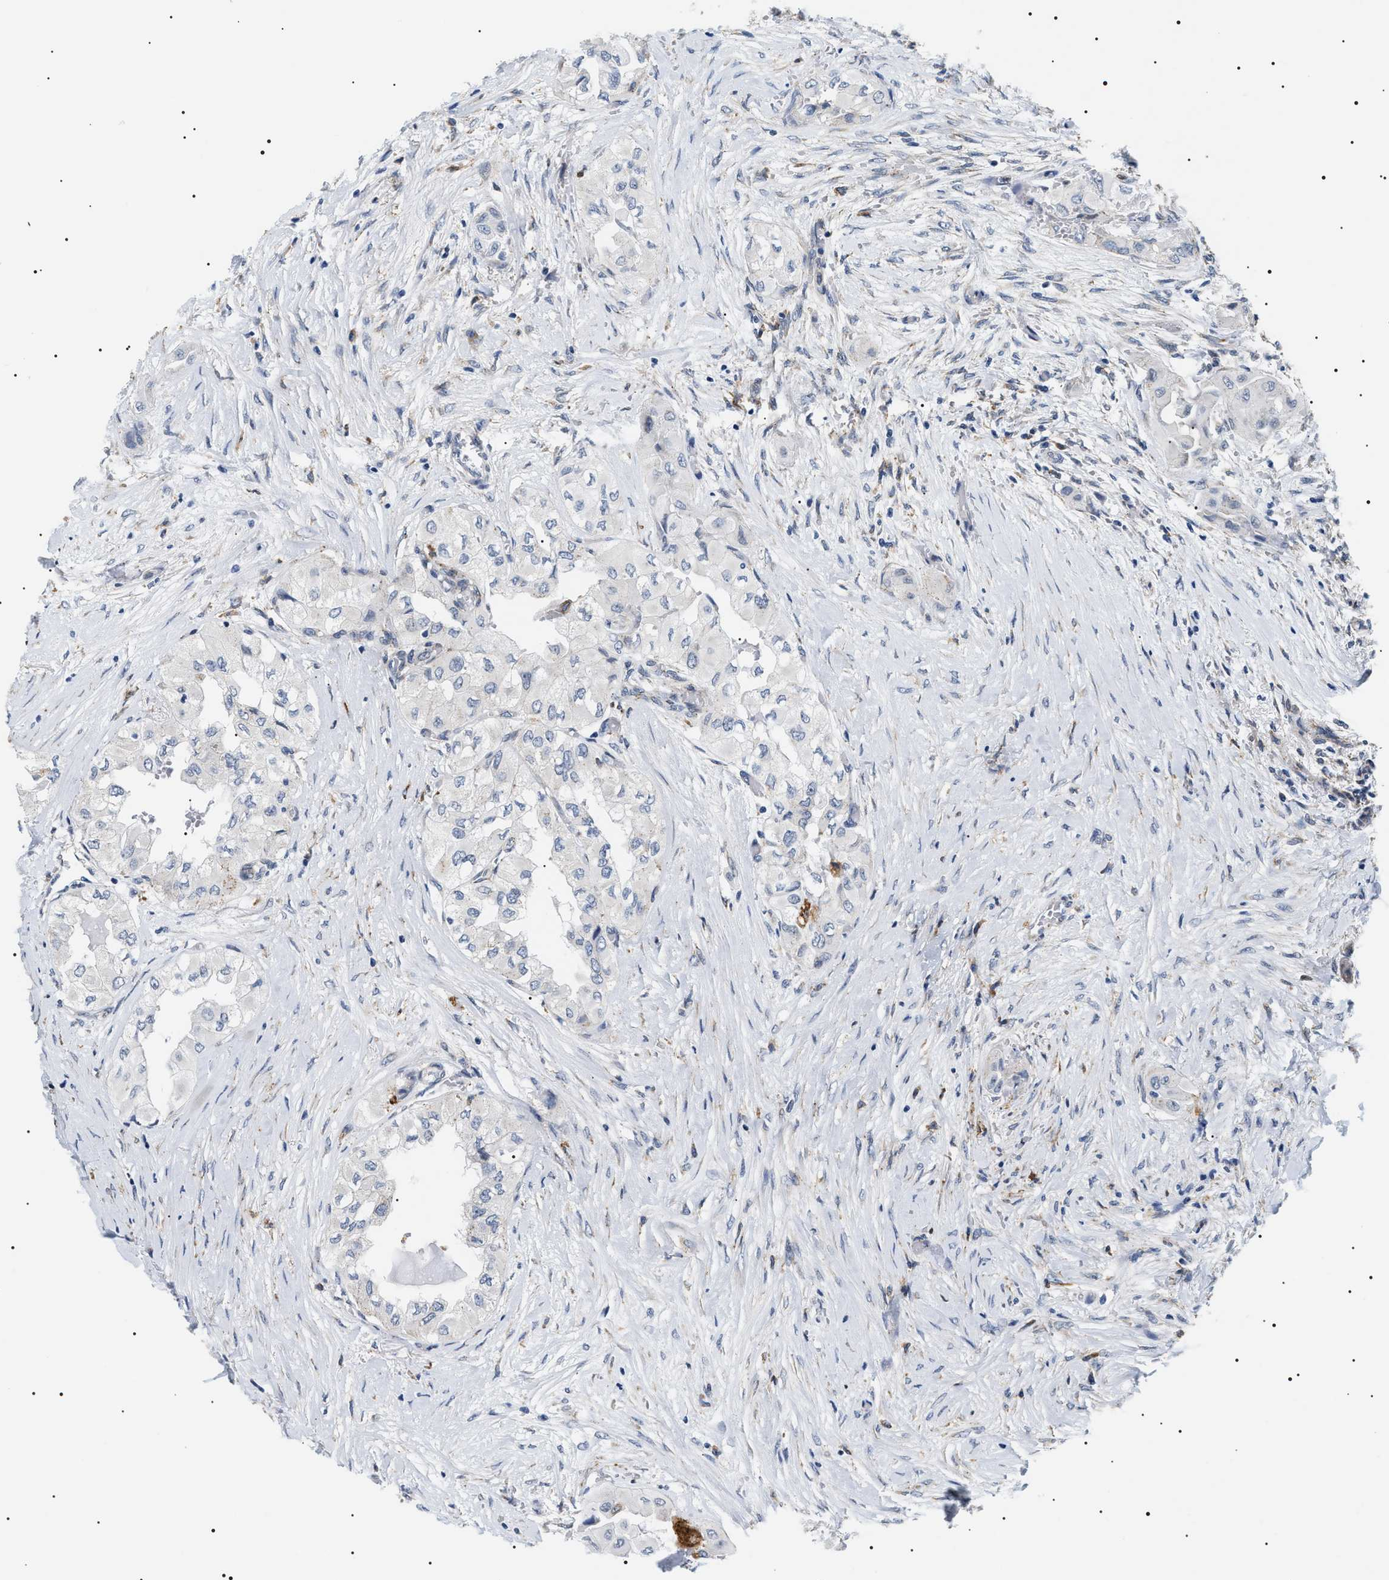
{"staining": {"intensity": "negative", "quantity": "none", "location": "none"}, "tissue": "thyroid cancer", "cell_type": "Tumor cells", "image_type": "cancer", "snomed": [{"axis": "morphology", "description": "Papillary adenocarcinoma, NOS"}, {"axis": "topography", "description": "Thyroid gland"}], "caption": "An immunohistochemistry photomicrograph of papillary adenocarcinoma (thyroid) is shown. There is no staining in tumor cells of papillary adenocarcinoma (thyroid).", "gene": "HSD17B11", "patient": {"sex": "female", "age": 59}}